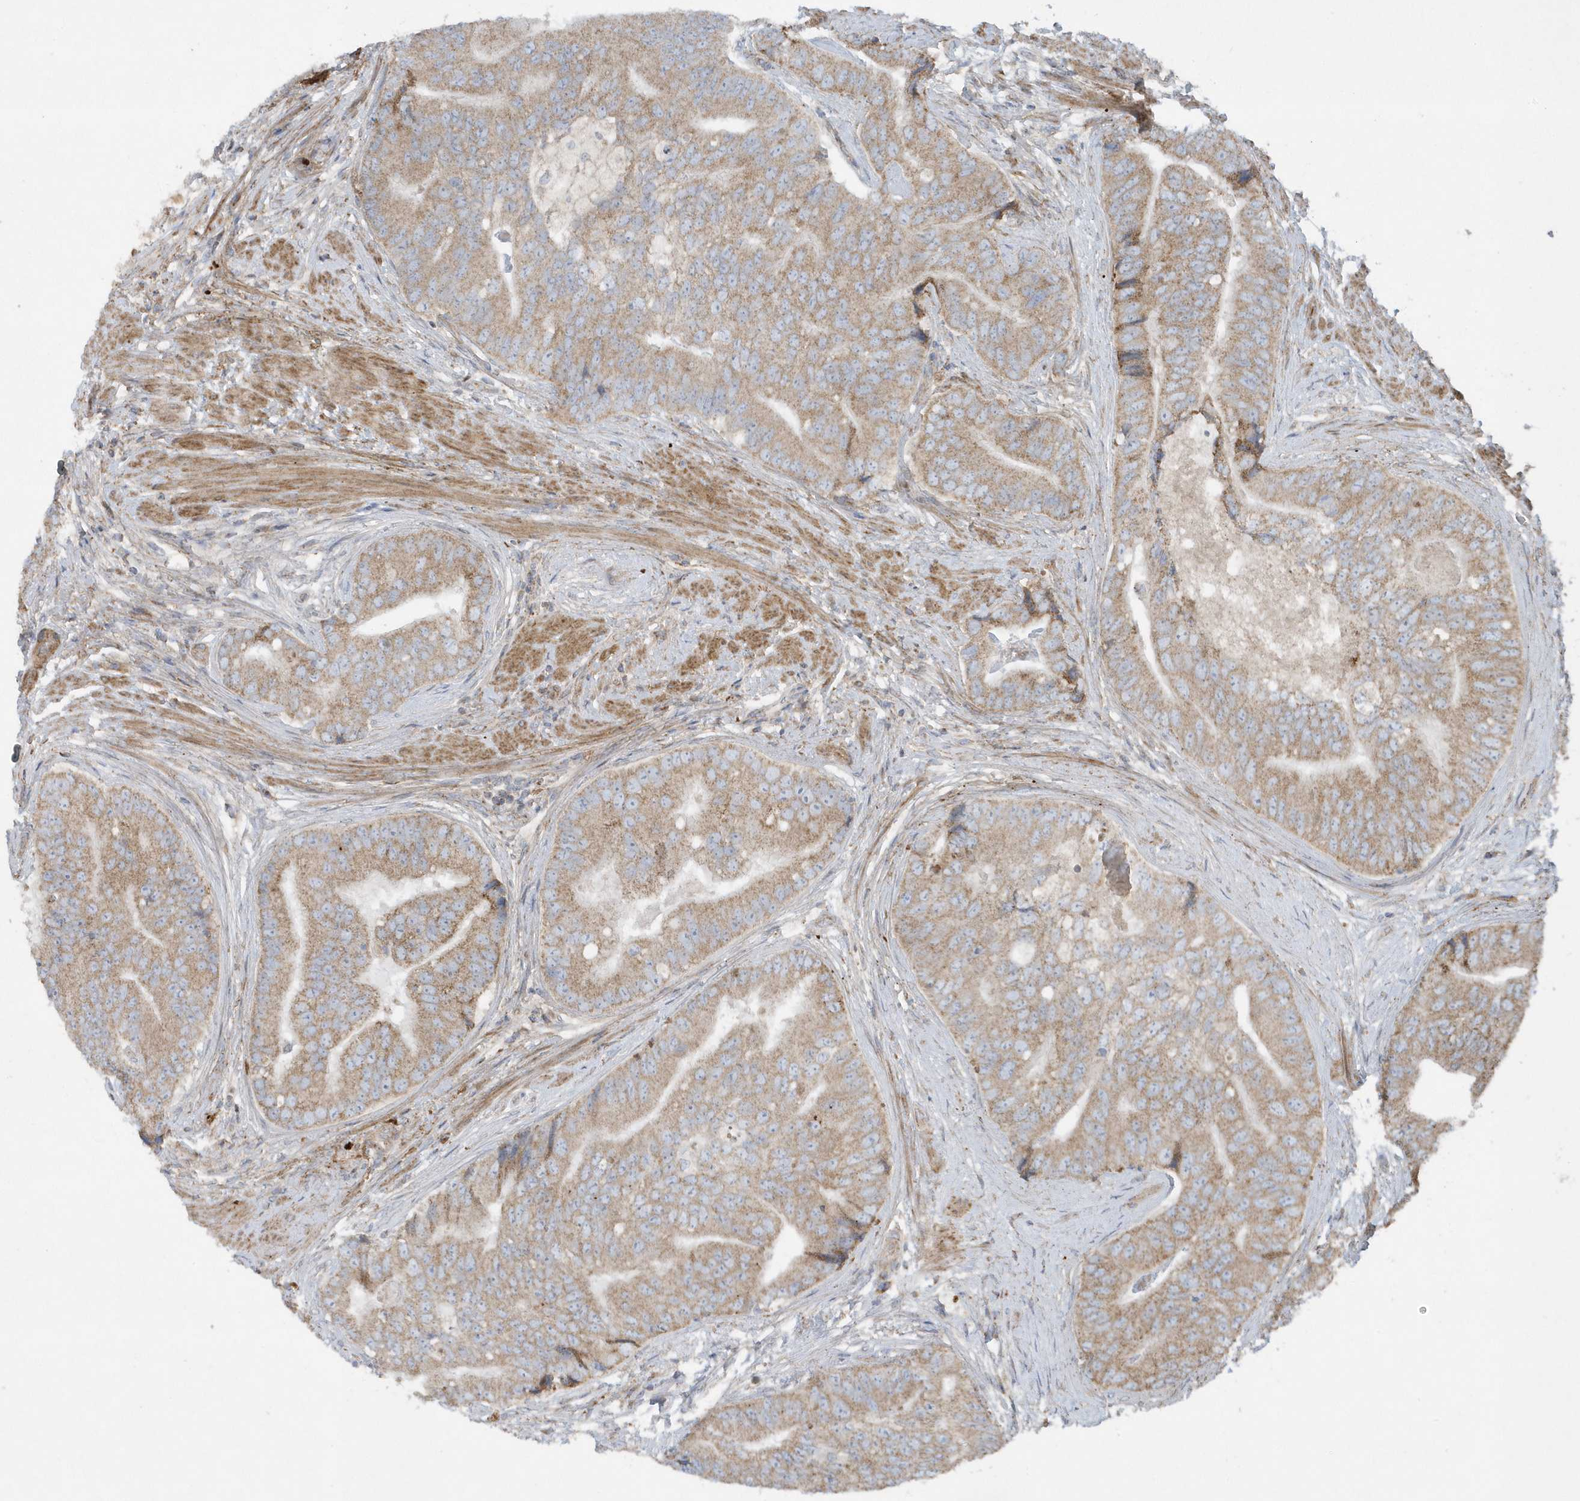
{"staining": {"intensity": "moderate", "quantity": ">75%", "location": "cytoplasmic/membranous"}, "tissue": "prostate cancer", "cell_type": "Tumor cells", "image_type": "cancer", "snomed": [{"axis": "morphology", "description": "Adenocarcinoma, High grade"}, {"axis": "topography", "description": "Prostate"}], "caption": "High-grade adenocarcinoma (prostate) tissue demonstrates moderate cytoplasmic/membranous positivity in approximately >75% of tumor cells", "gene": "SLC38A2", "patient": {"sex": "male", "age": 70}}